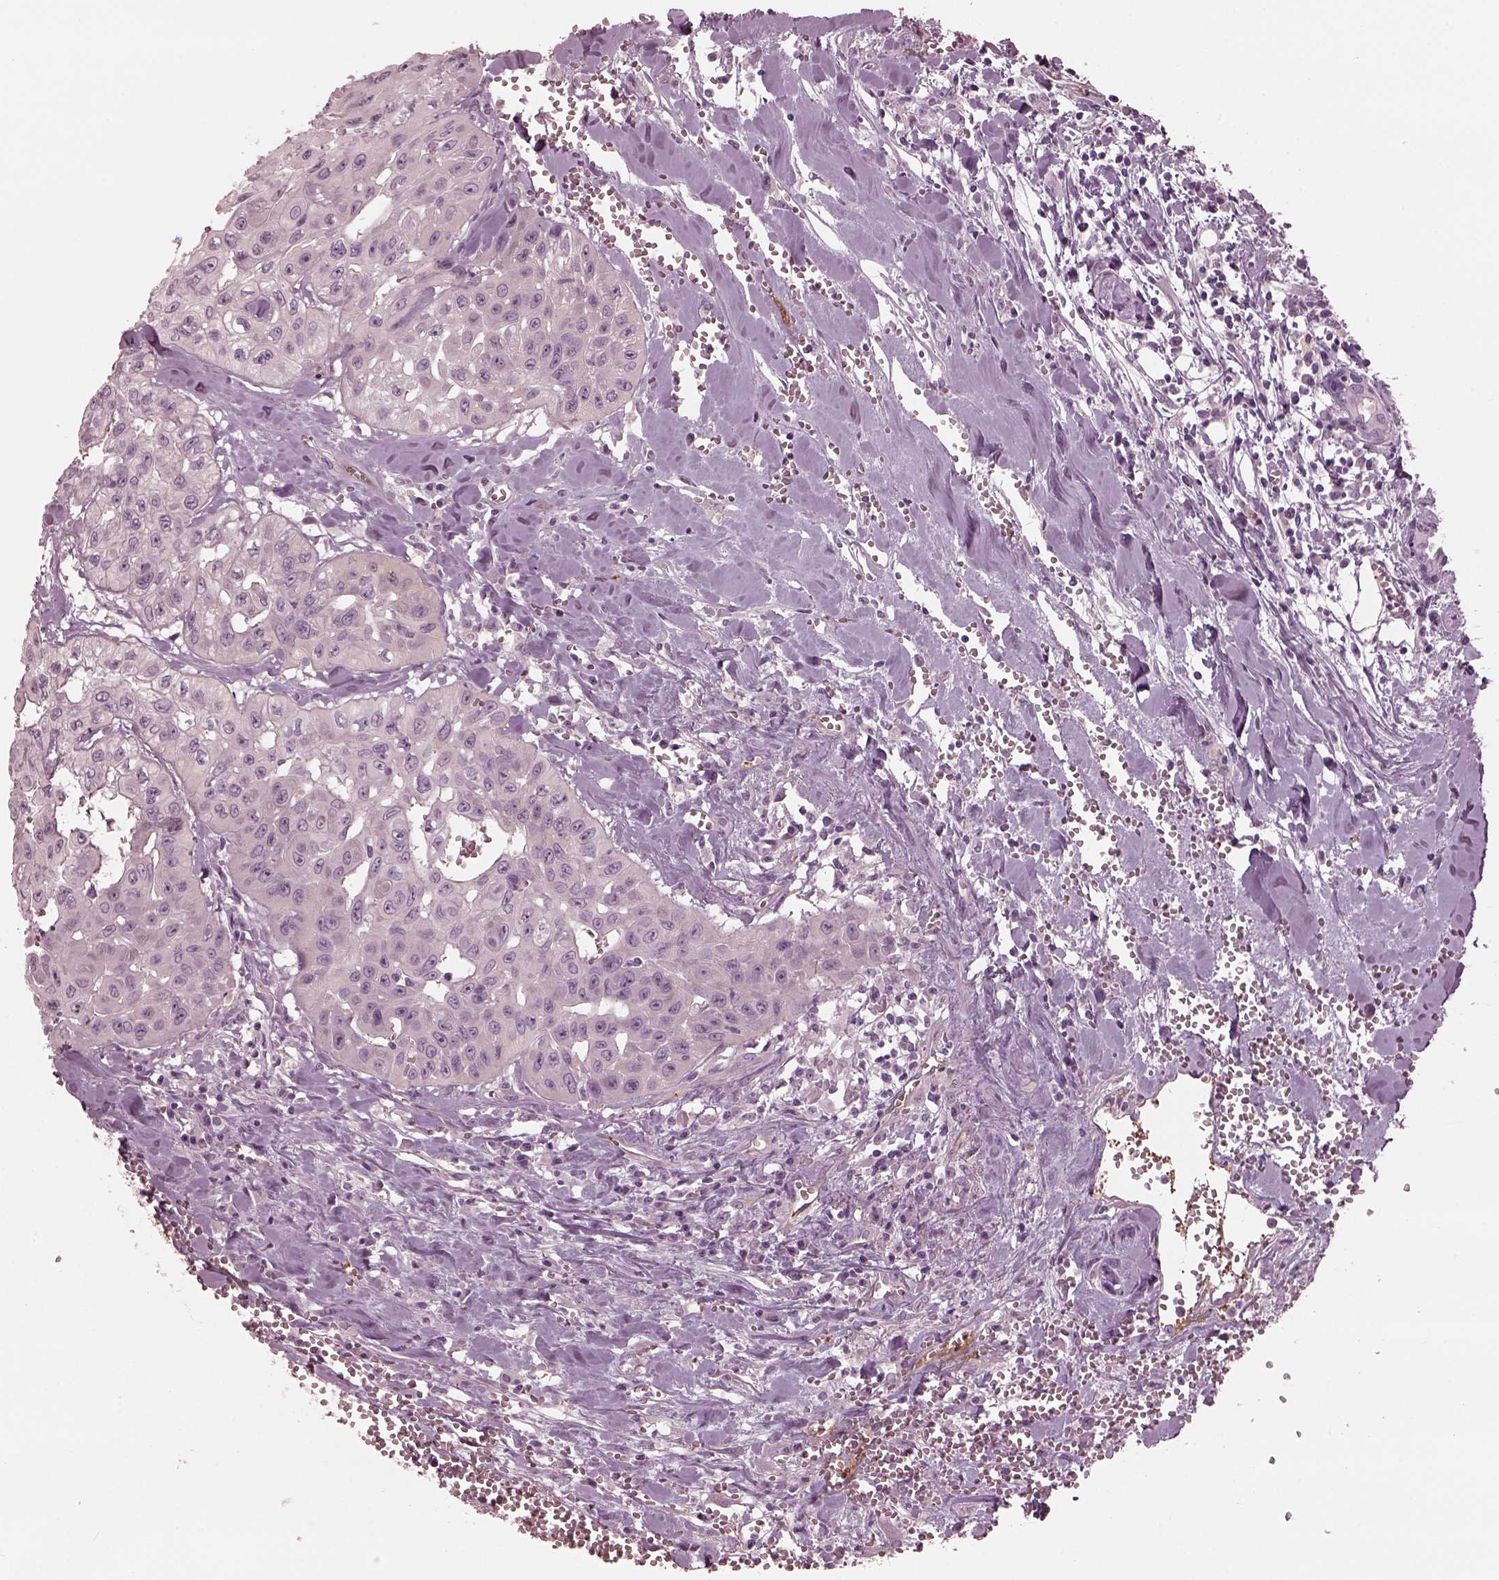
{"staining": {"intensity": "negative", "quantity": "none", "location": "none"}, "tissue": "head and neck cancer", "cell_type": "Tumor cells", "image_type": "cancer", "snomed": [{"axis": "morphology", "description": "Adenocarcinoma, NOS"}, {"axis": "topography", "description": "Head-Neck"}], "caption": "Immunohistochemistry image of neoplastic tissue: adenocarcinoma (head and neck) stained with DAB shows no significant protein positivity in tumor cells.", "gene": "EIF4E1B", "patient": {"sex": "male", "age": 73}}